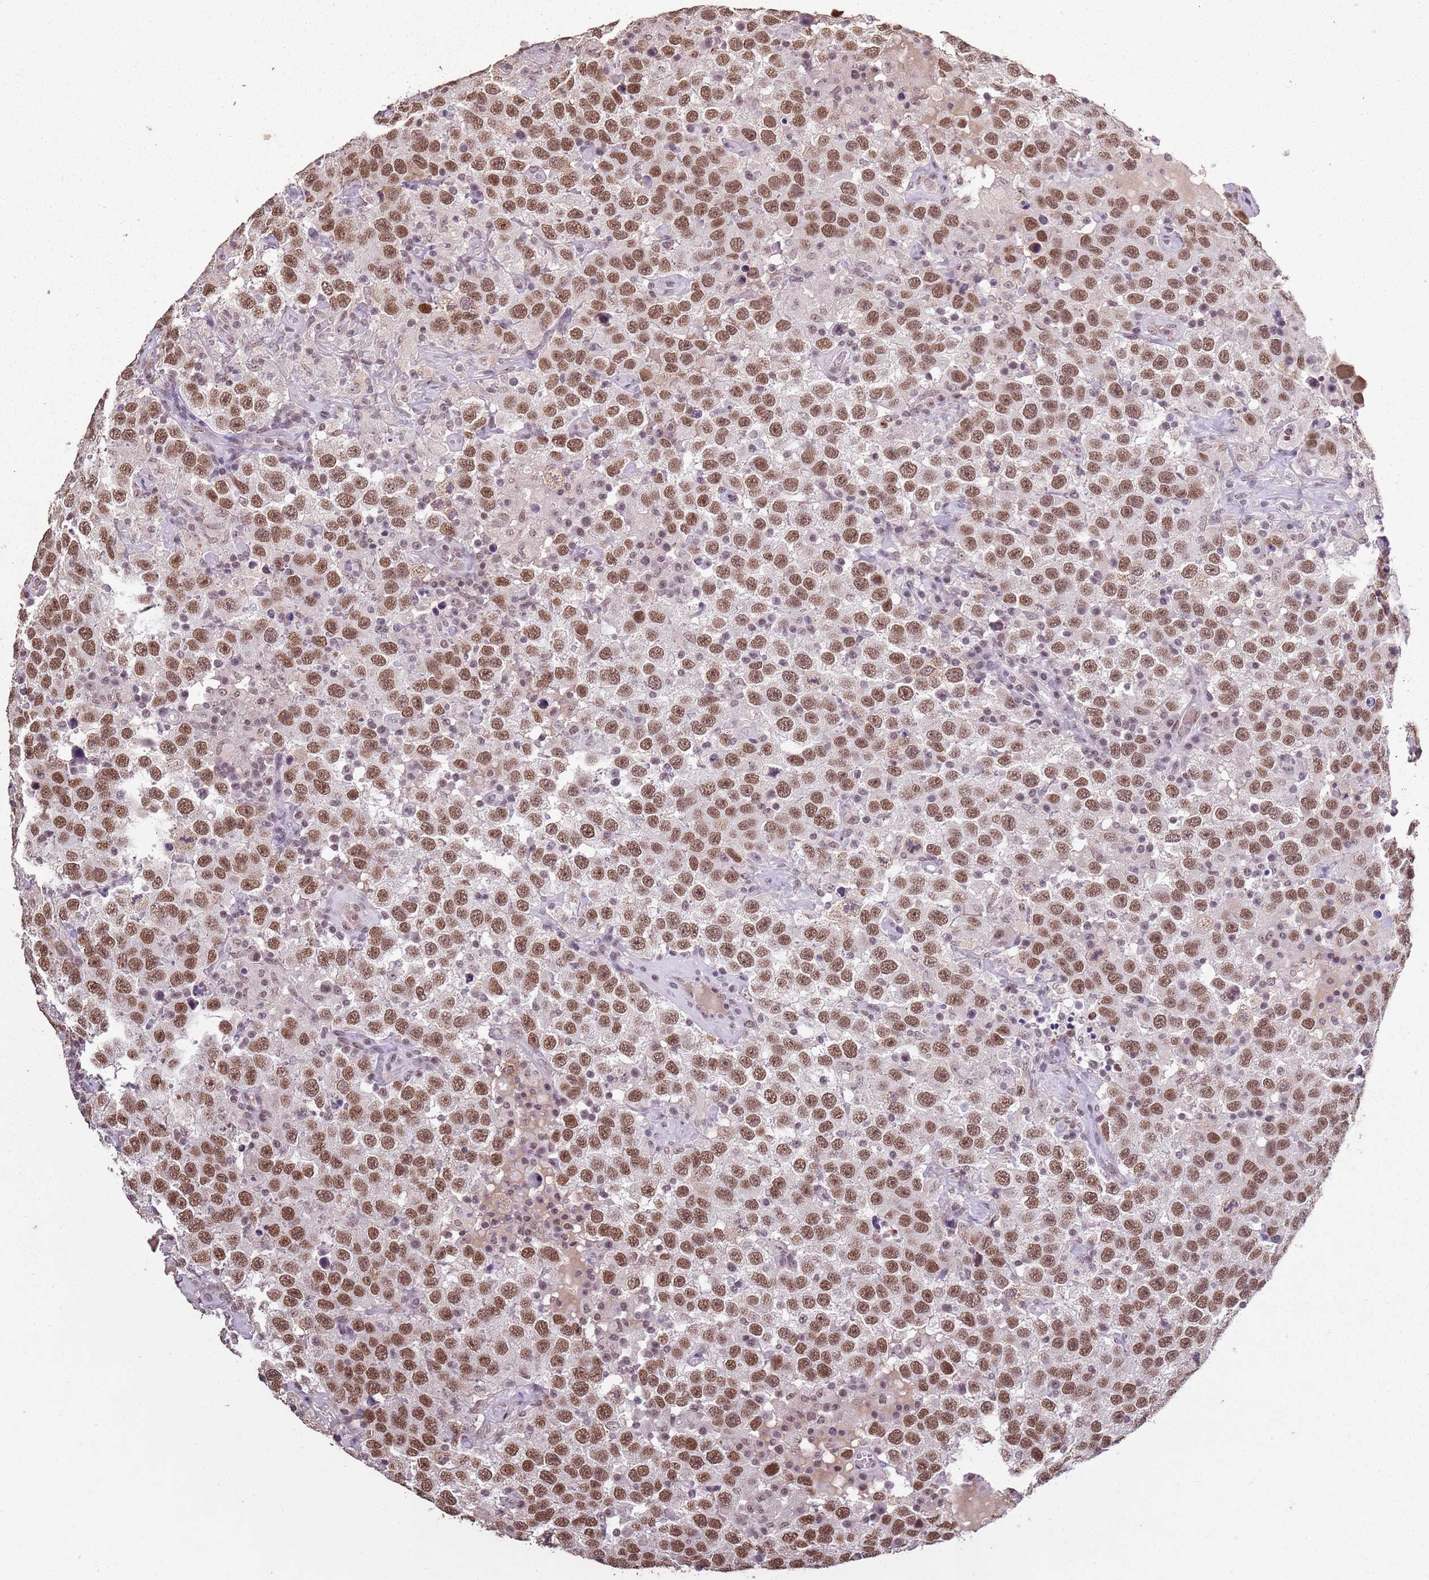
{"staining": {"intensity": "moderate", "quantity": ">75%", "location": "nuclear"}, "tissue": "testis cancer", "cell_type": "Tumor cells", "image_type": "cancer", "snomed": [{"axis": "morphology", "description": "Seminoma, NOS"}, {"axis": "topography", "description": "Testis"}], "caption": "Immunohistochemistry image of human testis seminoma stained for a protein (brown), which exhibits medium levels of moderate nuclear expression in about >75% of tumor cells.", "gene": "ARL14EP", "patient": {"sex": "male", "age": 41}}